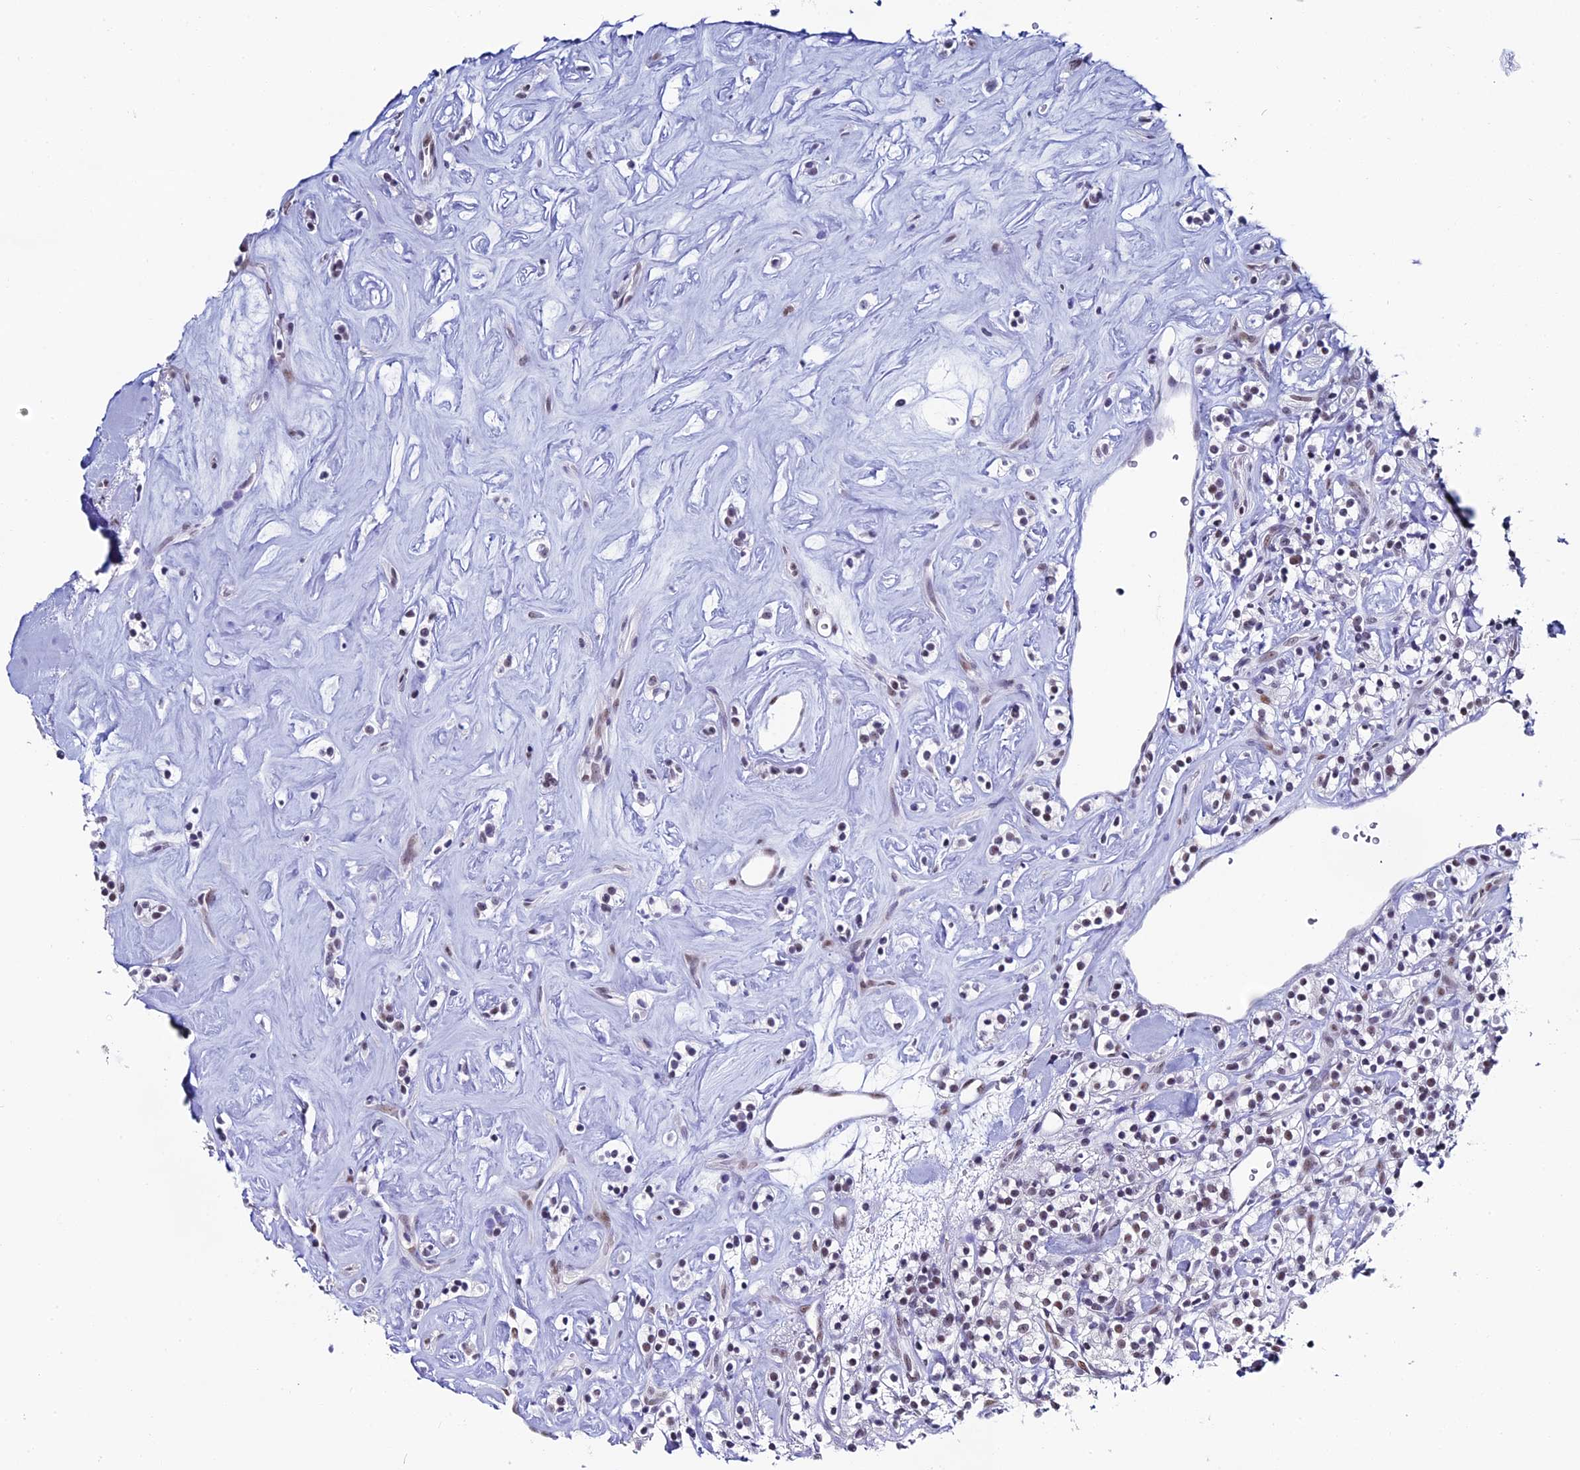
{"staining": {"intensity": "weak", "quantity": "<25%", "location": "nuclear"}, "tissue": "renal cancer", "cell_type": "Tumor cells", "image_type": "cancer", "snomed": [{"axis": "morphology", "description": "Adenocarcinoma, NOS"}, {"axis": "topography", "description": "Kidney"}], "caption": "High power microscopy image of an immunohistochemistry (IHC) histopathology image of renal cancer (adenocarcinoma), revealing no significant expression in tumor cells.", "gene": "CD2BP2", "patient": {"sex": "male", "age": 77}}